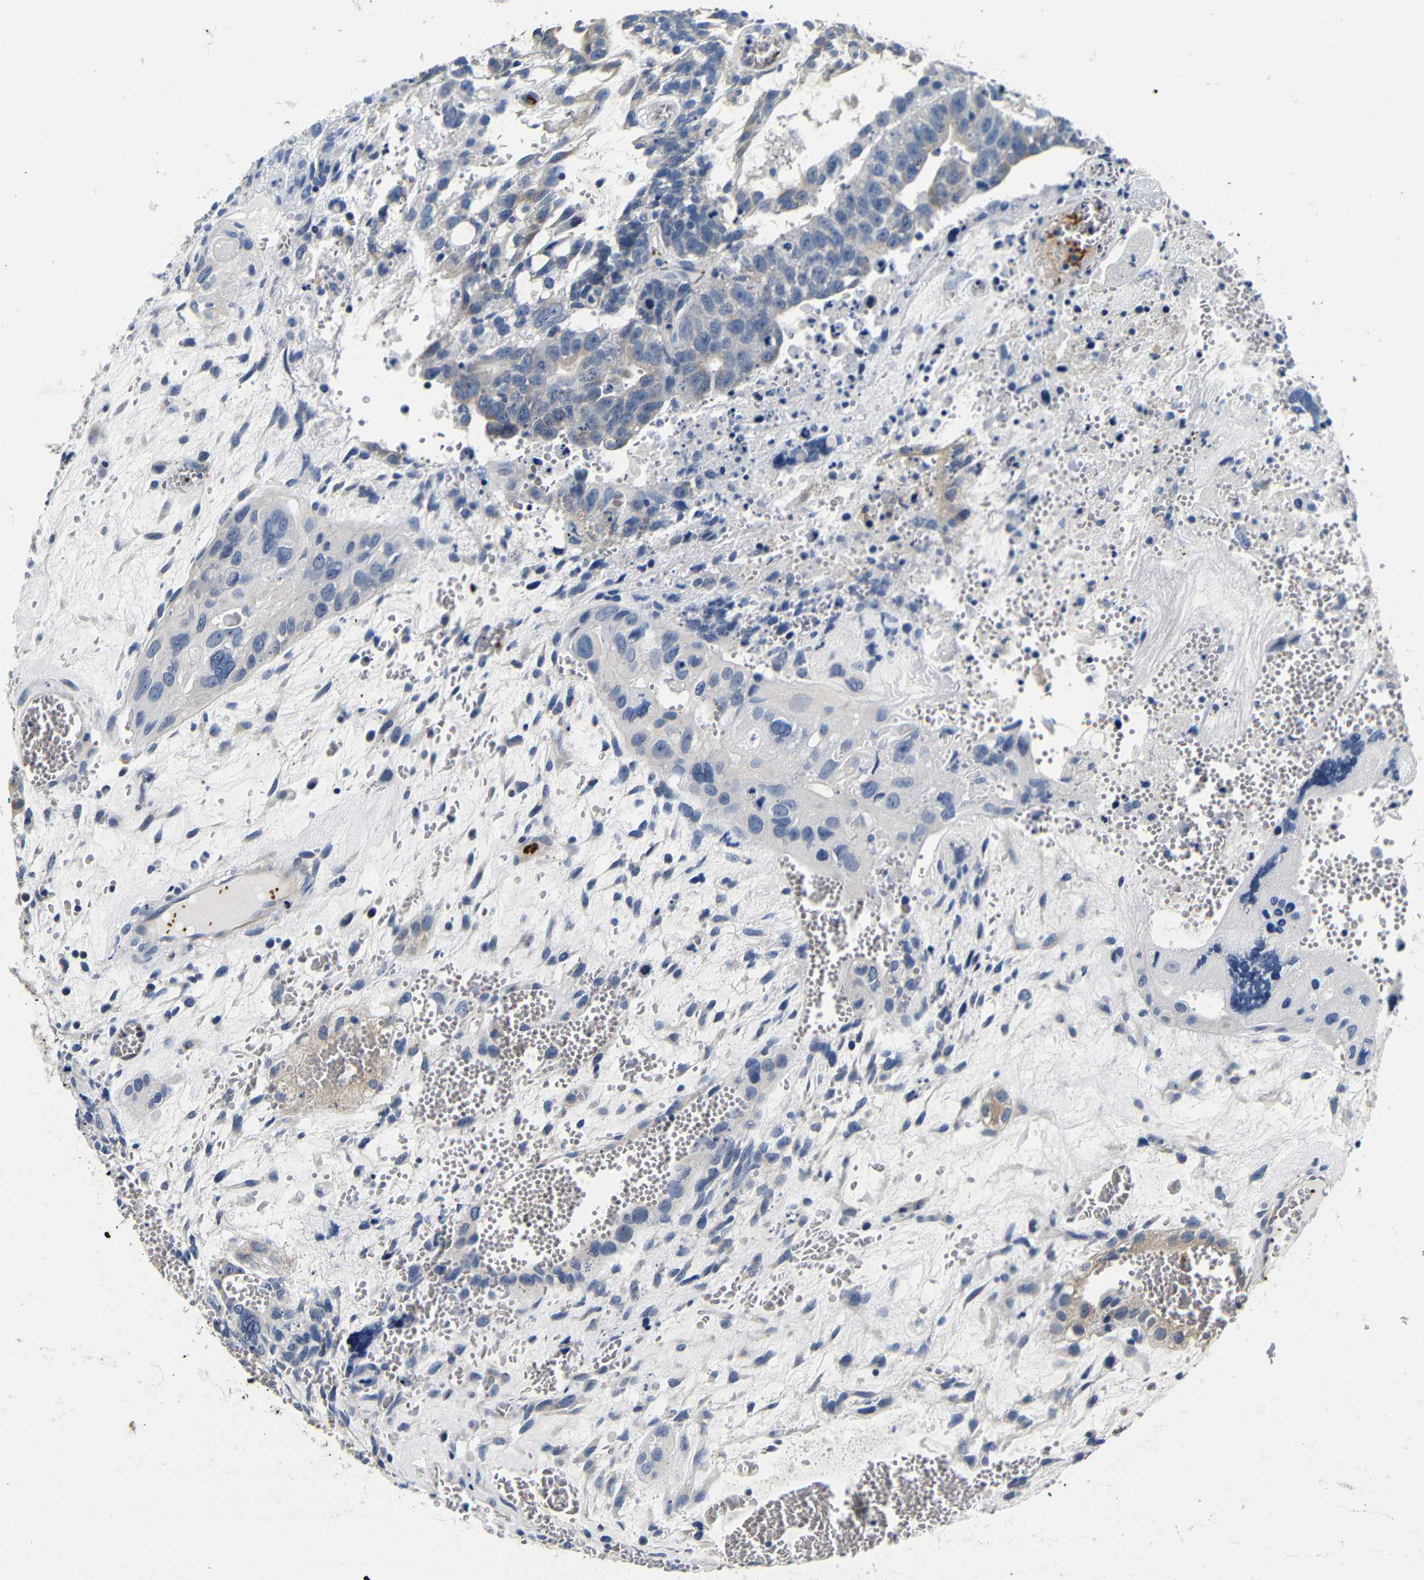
{"staining": {"intensity": "weak", "quantity": "<25%", "location": "cytoplasmic/membranous"}, "tissue": "testis cancer", "cell_type": "Tumor cells", "image_type": "cancer", "snomed": [{"axis": "morphology", "description": "Seminoma, NOS"}, {"axis": "morphology", "description": "Carcinoma, Embryonal, NOS"}, {"axis": "topography", "description": "Testis"}], "caption": "IHC photomicrograph of testis cancer (seminoma) stained for a protein (brown), which shows no positivity in tumor cells.", "gene": "GP1BA", "patient": {"sex": "male", "age": 52}}